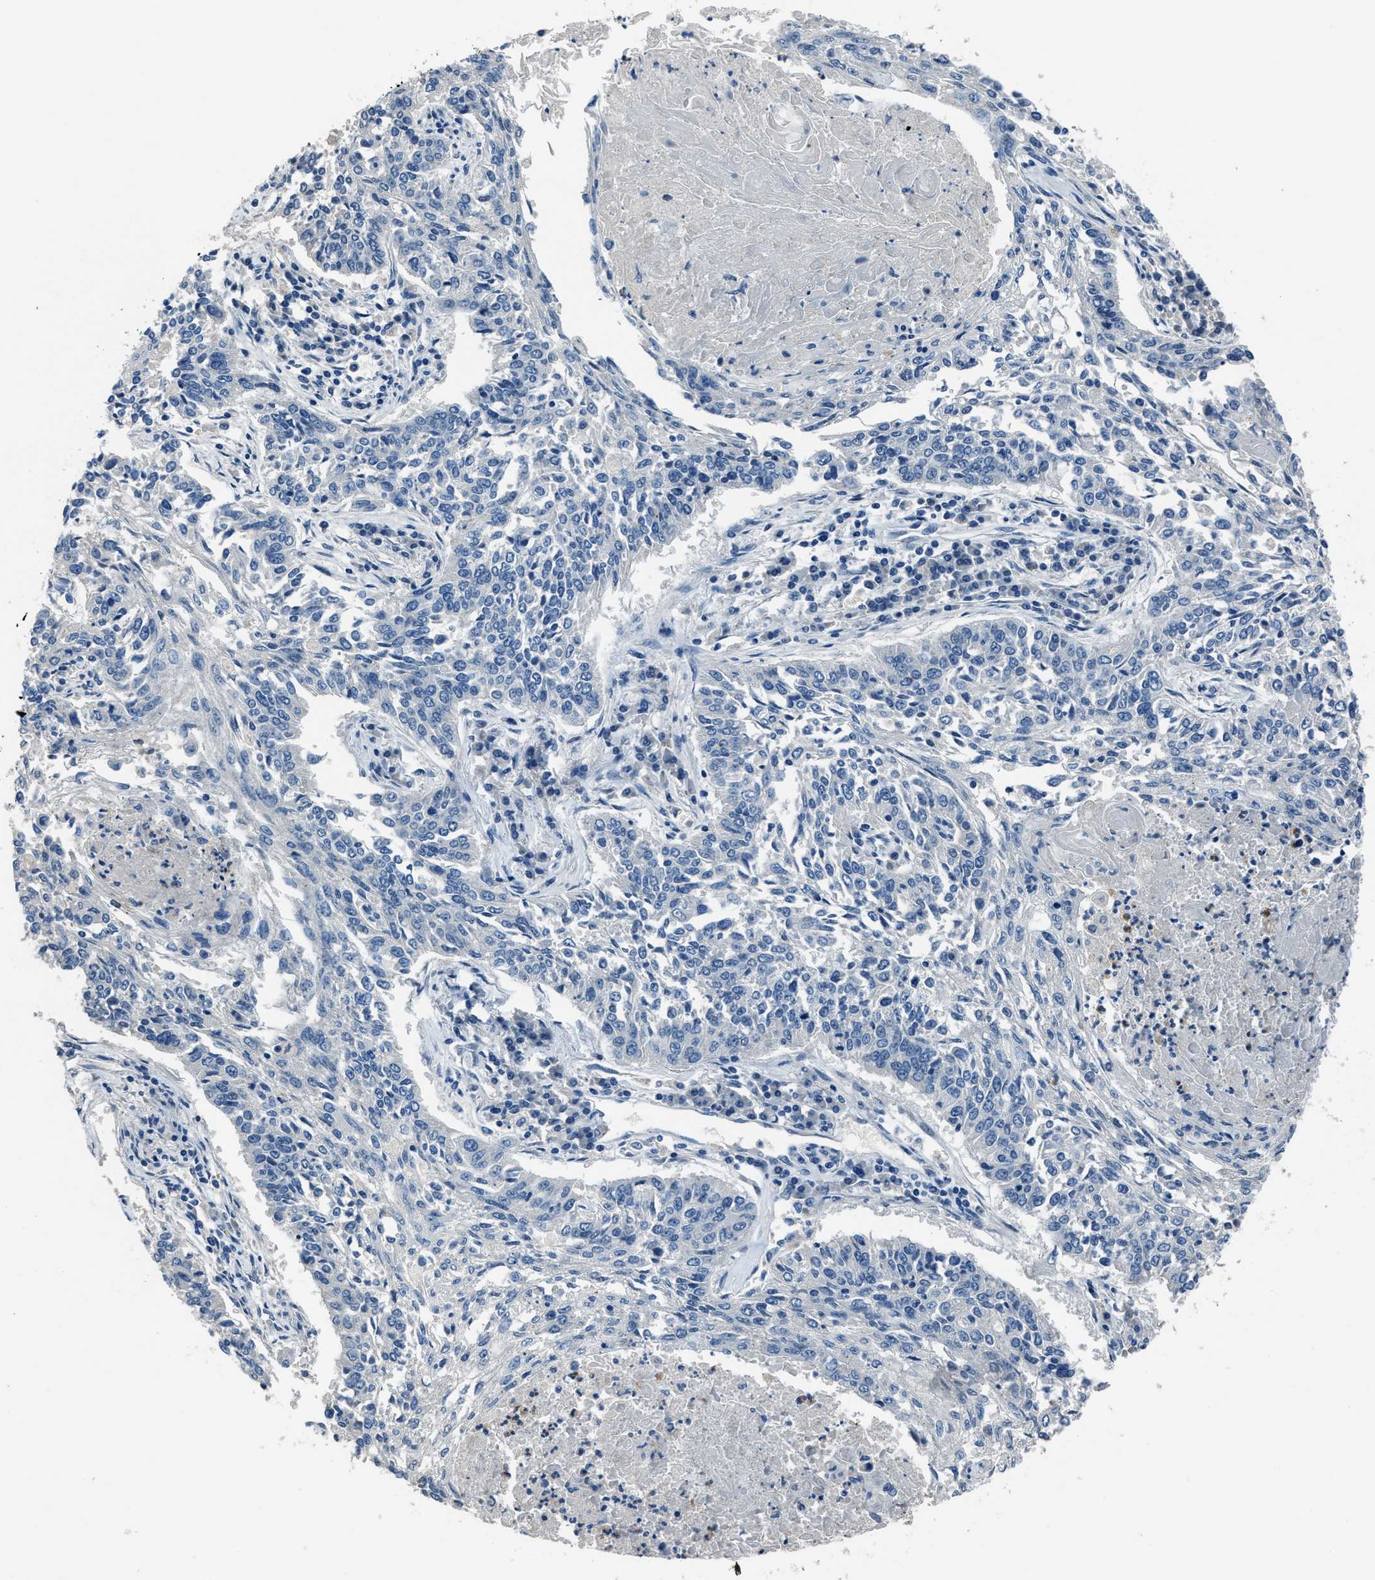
{"staining": {"intensity": "negative", "quantity": "none", "location": "none"}, "tissue": "lung cancer", "cell_type": "Tumor cells", "image_type": "cancer", "snomed": [{"axis": "morphology", "description": "Normal tissue, NOS"}, {"axis": "morphology", "description": "Squamous cell carcinoma, NOS"}, {"axis": "topography", "description": "Cartilage tissue"}, {"axis": "topography", "description": "Bronchus"}, {"axis": "topography", "description": "Lung"}], "caption": "IHC photomicrograph of neoplastic tissue: squamous cell carcinoma (lung) stained with DAB (3,3'-diaminobenzidine) demonstrates no significant protein expression in tumor cells.", "gene": "DUSP19", "patient": {"sex": "female", "age": 49}}